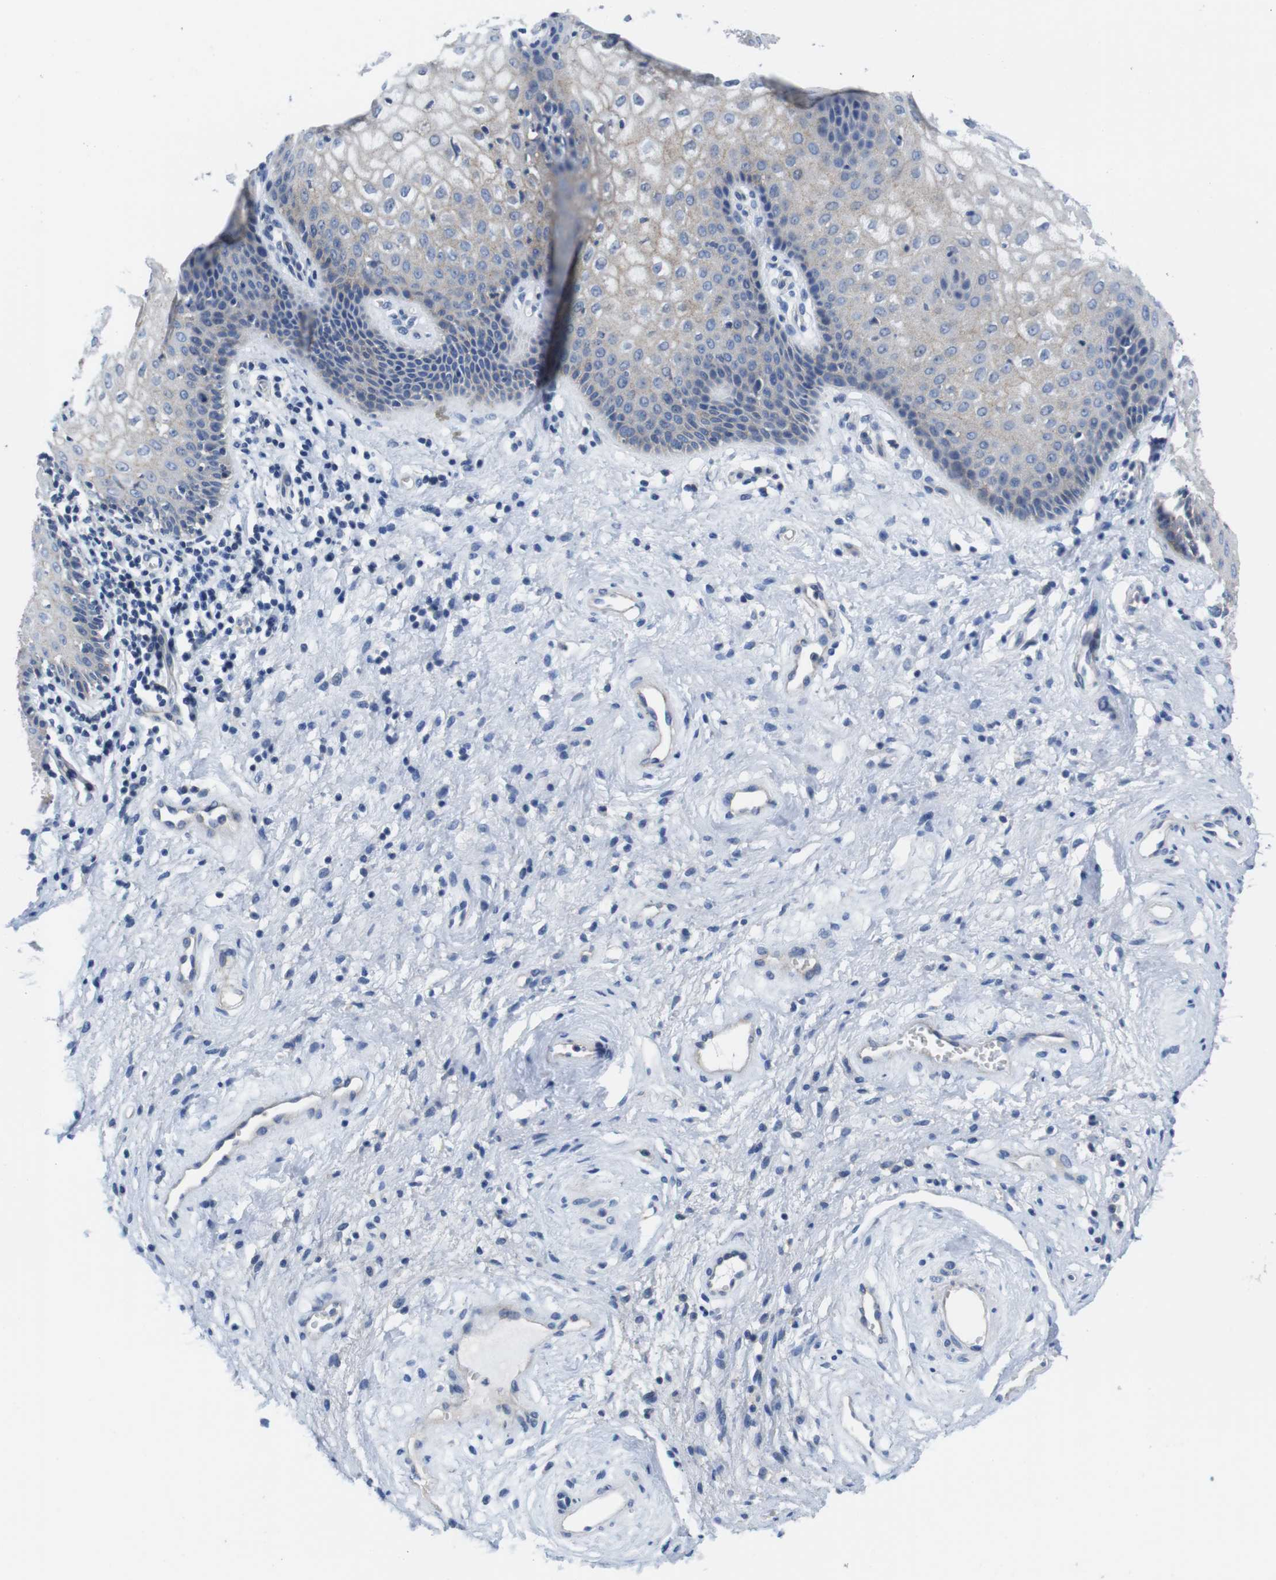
{"staining": {"intensity": "weak", "quantity": "<25%", "location": "cytoplasmic/membranous"}, "tissue": "vagina", "cell_type": "Squamous epithelial cells", "image_type": "normal", "snomed": [{"axis": "morphology", "description": "Normal tissue, NOS"}, {"axis": "topography", "description": "Vagina"}], "caption": "A high-resolution histopathology image shows immunohistochemistry staining of unremarkable vagina, which demonstrates no significant expression in squamous epithelial cells. (Brightfield microscopy of DAB (3,3'-diaminobenzidine) immunohistochemistry at high magnification).", "gene": "SCRIB", "patient": {"sex": "female", "age": 34}}